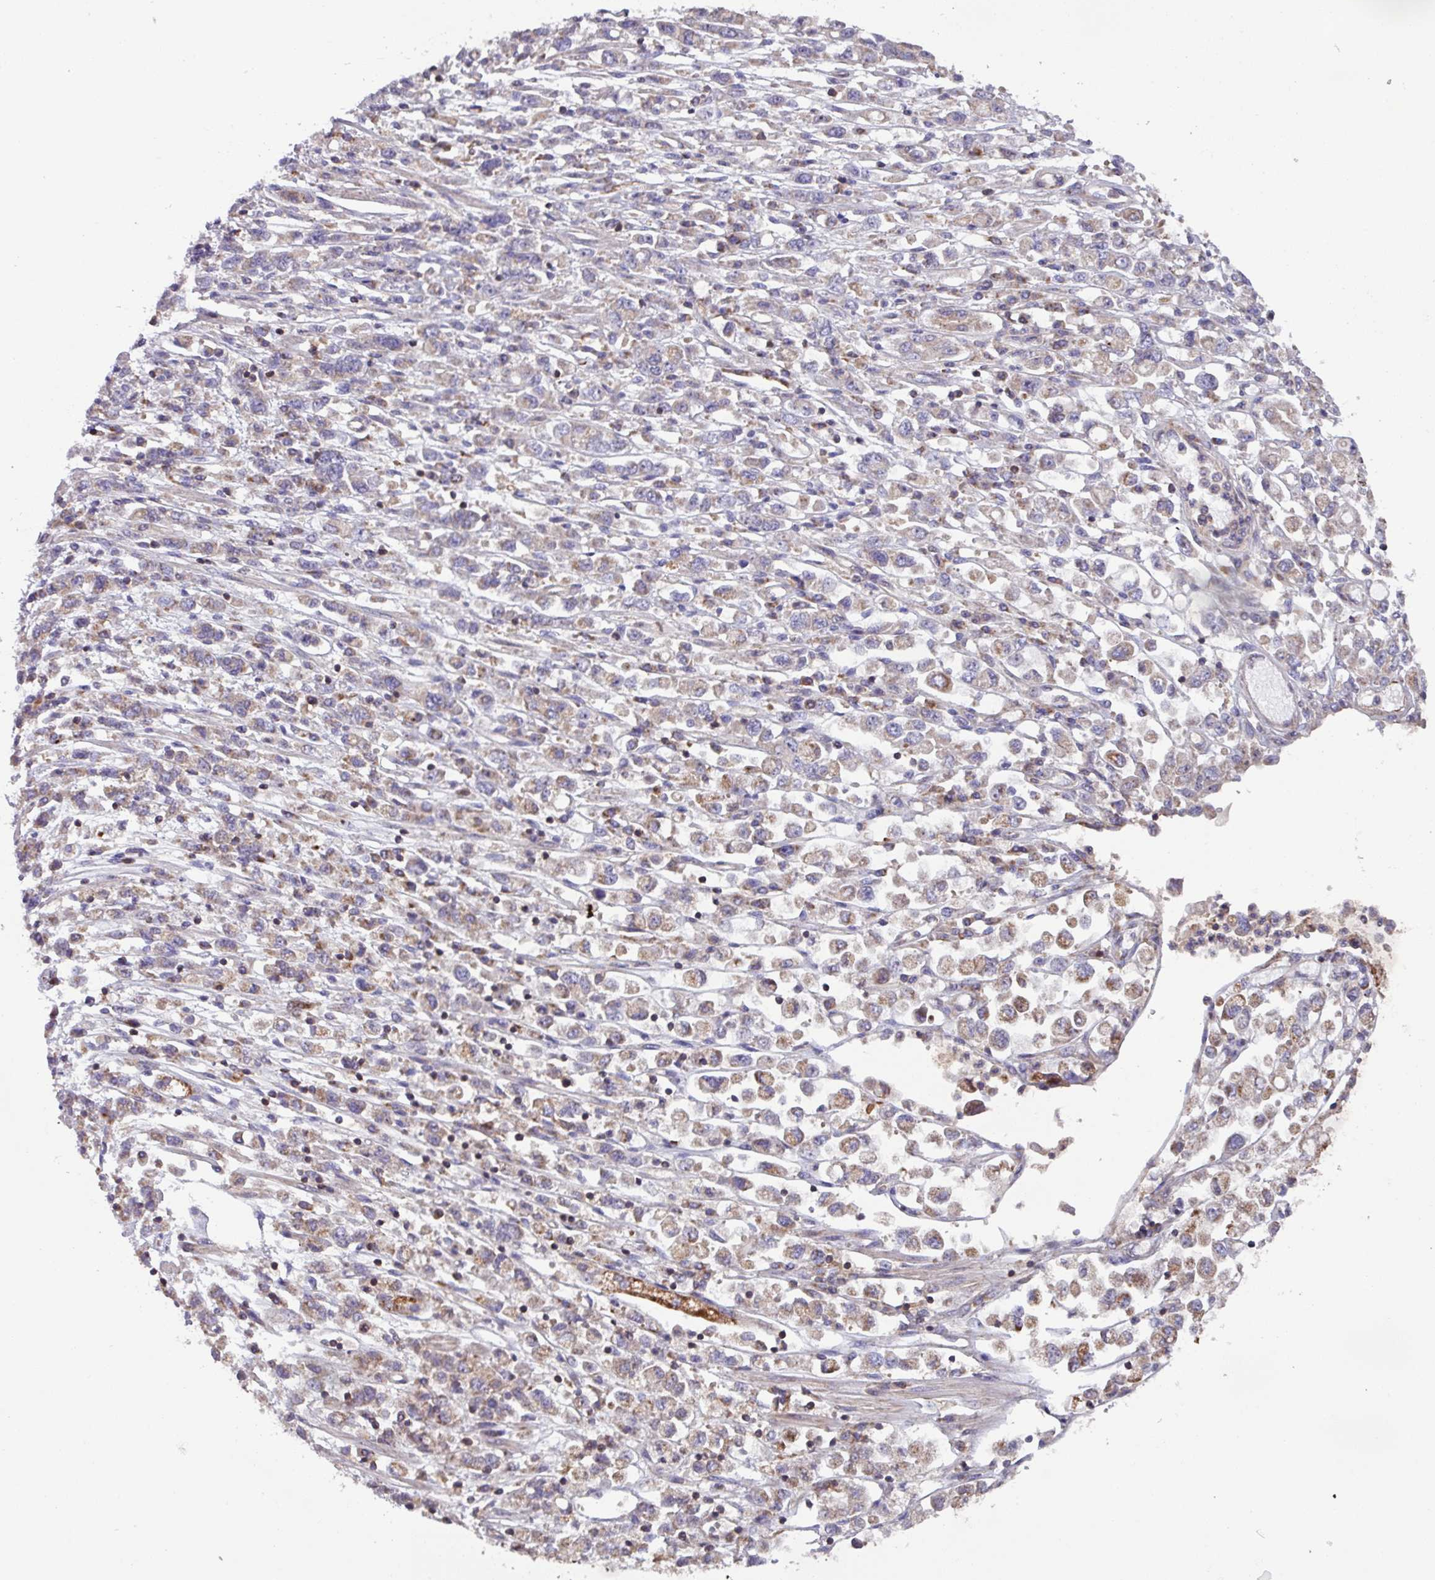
{"staining": {"intensity": "weak", "quantity": "25%-75%", "location": "cytoplasmic/membranous"}, "tissue": "stomach cancer", "cell_type": "Tumor cells", "image_type": "cancer", "snomed": [{"axis": "morphology", "description": "Adenocarcinoma, NOS"}, {"axis": "topography", "description": "Stomach"}], "caption": "Immunohistochemistry histopathology image of human stomach cancer (adenocarcinoma) stained for a protein (brown), which demonstrates low levels of weak cytoplasmic/membranous positivity in about 25%-75% of tumor cells.", "gene": "PLEKHD1", "patient": {"sex": "female", "age": 76}}